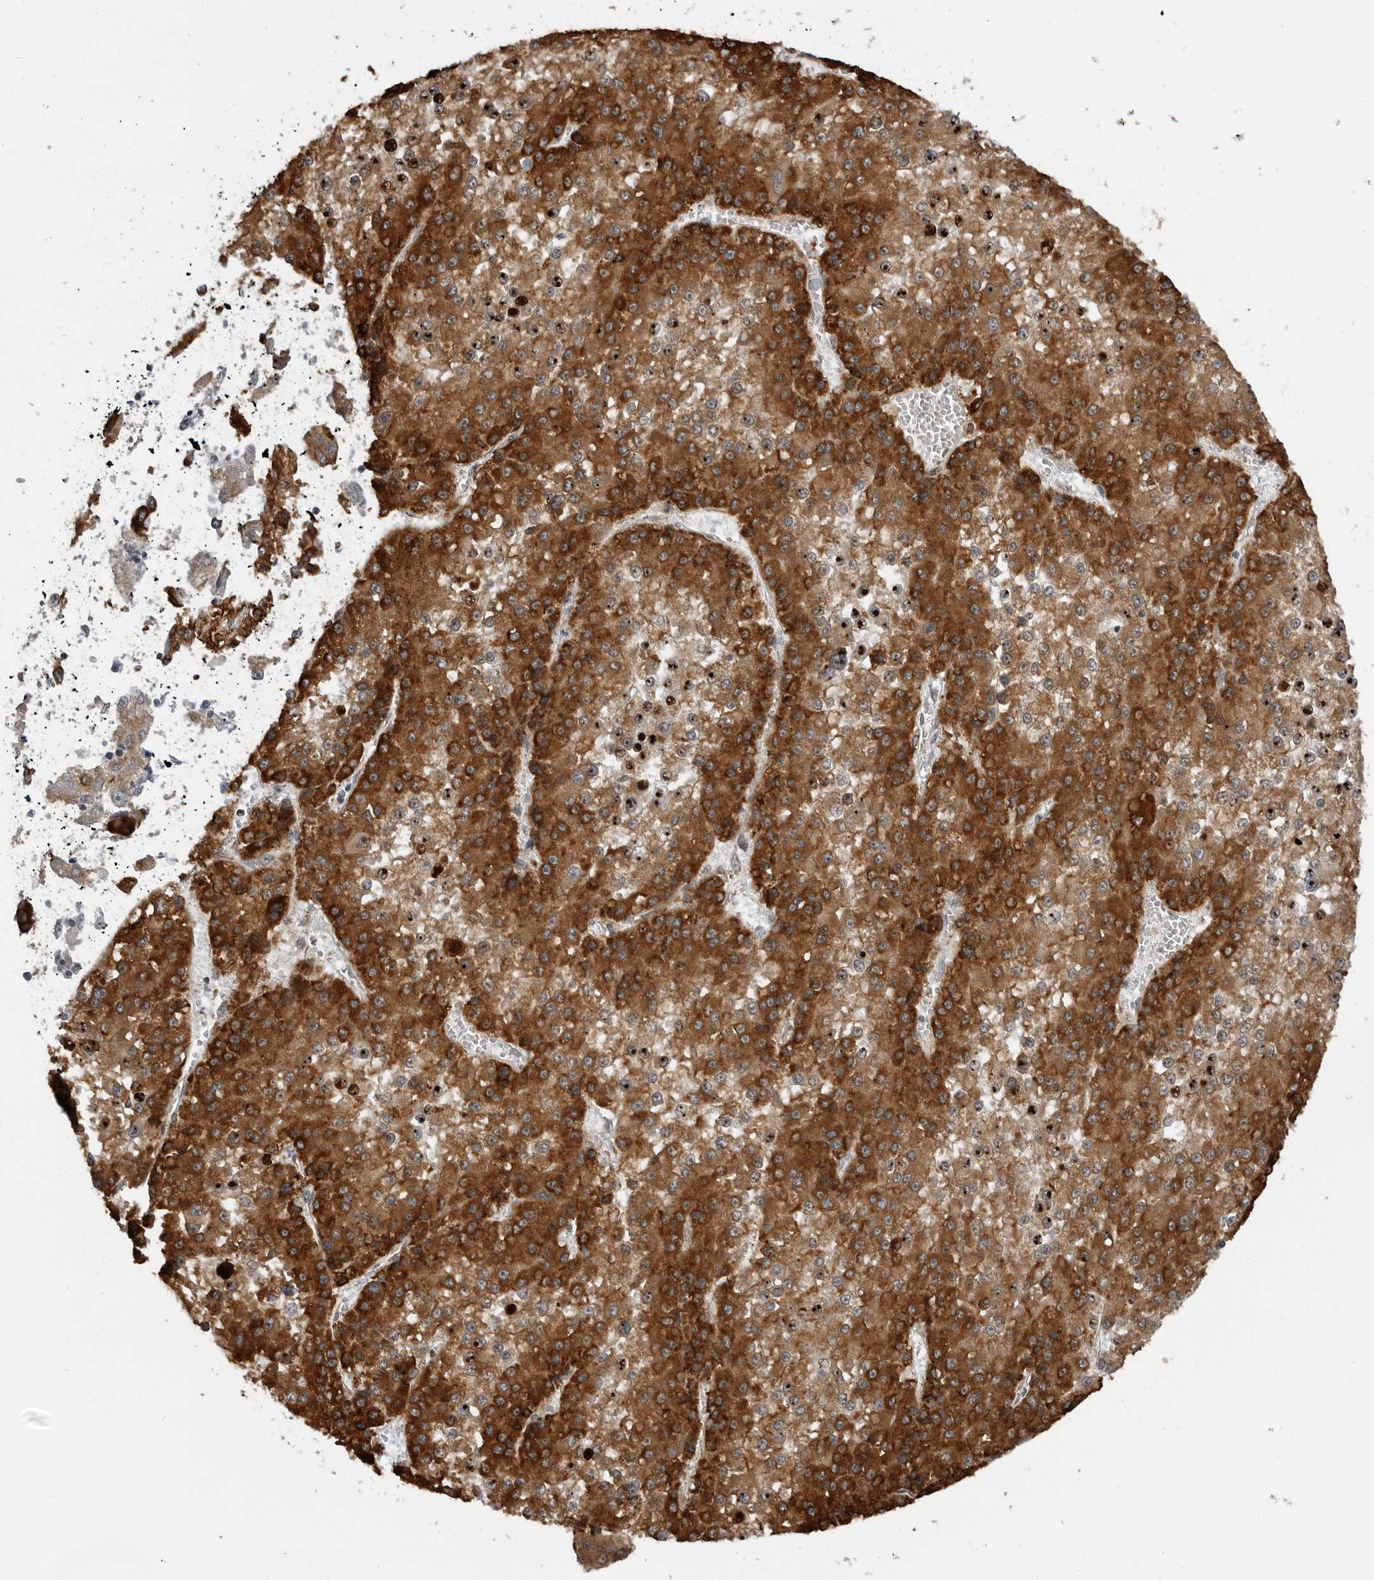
{"staining": {"intensity": "strong", "quantity": ">75%", "location": "cytoplasmic/membranous"}, "tissue": "liver cancer", "cell_type": "Tumor cells", "image_type": "cancer", "snomed": [{"axis": "morphology", "description": "Carcinoma, Hepatocellular, NOS"}, {"axis": "topography", "description": "Liver"}], "caption": "Immunohistochemistry (IHC) of human liver cancer shows high levels of strong cytoplasmic/membranous expression in approximately >75% of tumor cells.", "gene": "ALPK2", "patient": {"sex": "female", "age": 73}}